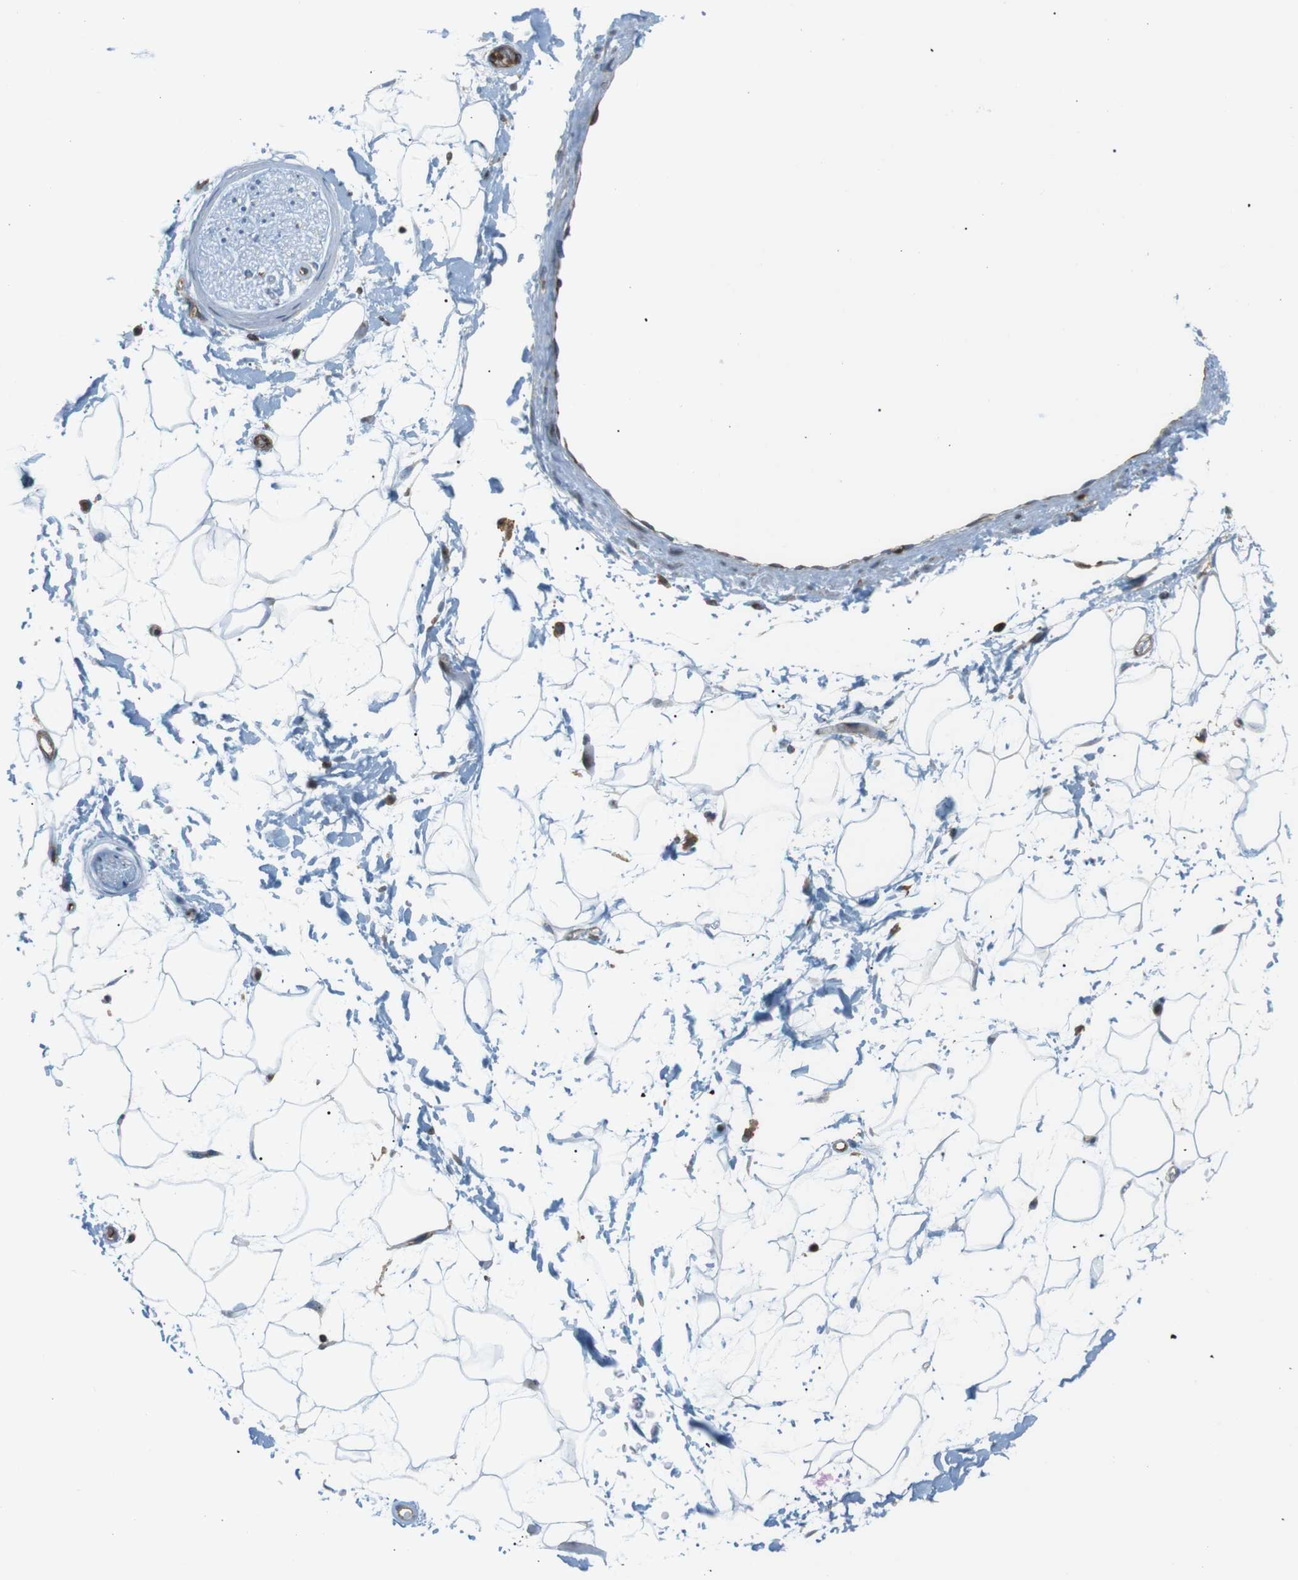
{"staining": {"intensity": "negative", "quantity": "none", "location": "none"}, "tissue": "adipose tissue", "cell_type": "Adipocytes", "image_type": "normal", "snomed": [{"axis": "morphology", "description": "Normal tissue, NOS"}, {"axis": "topography", "description": "Soft tissue"}], "caption": "Immunohistochemistry (IHC) micrograph of unremarkable human adipose tissue stained for a protein (brown), which demonstrates no staining in adipocytes.", "gene": "FLII", "patient": {"sex": "male", "age": 72}}